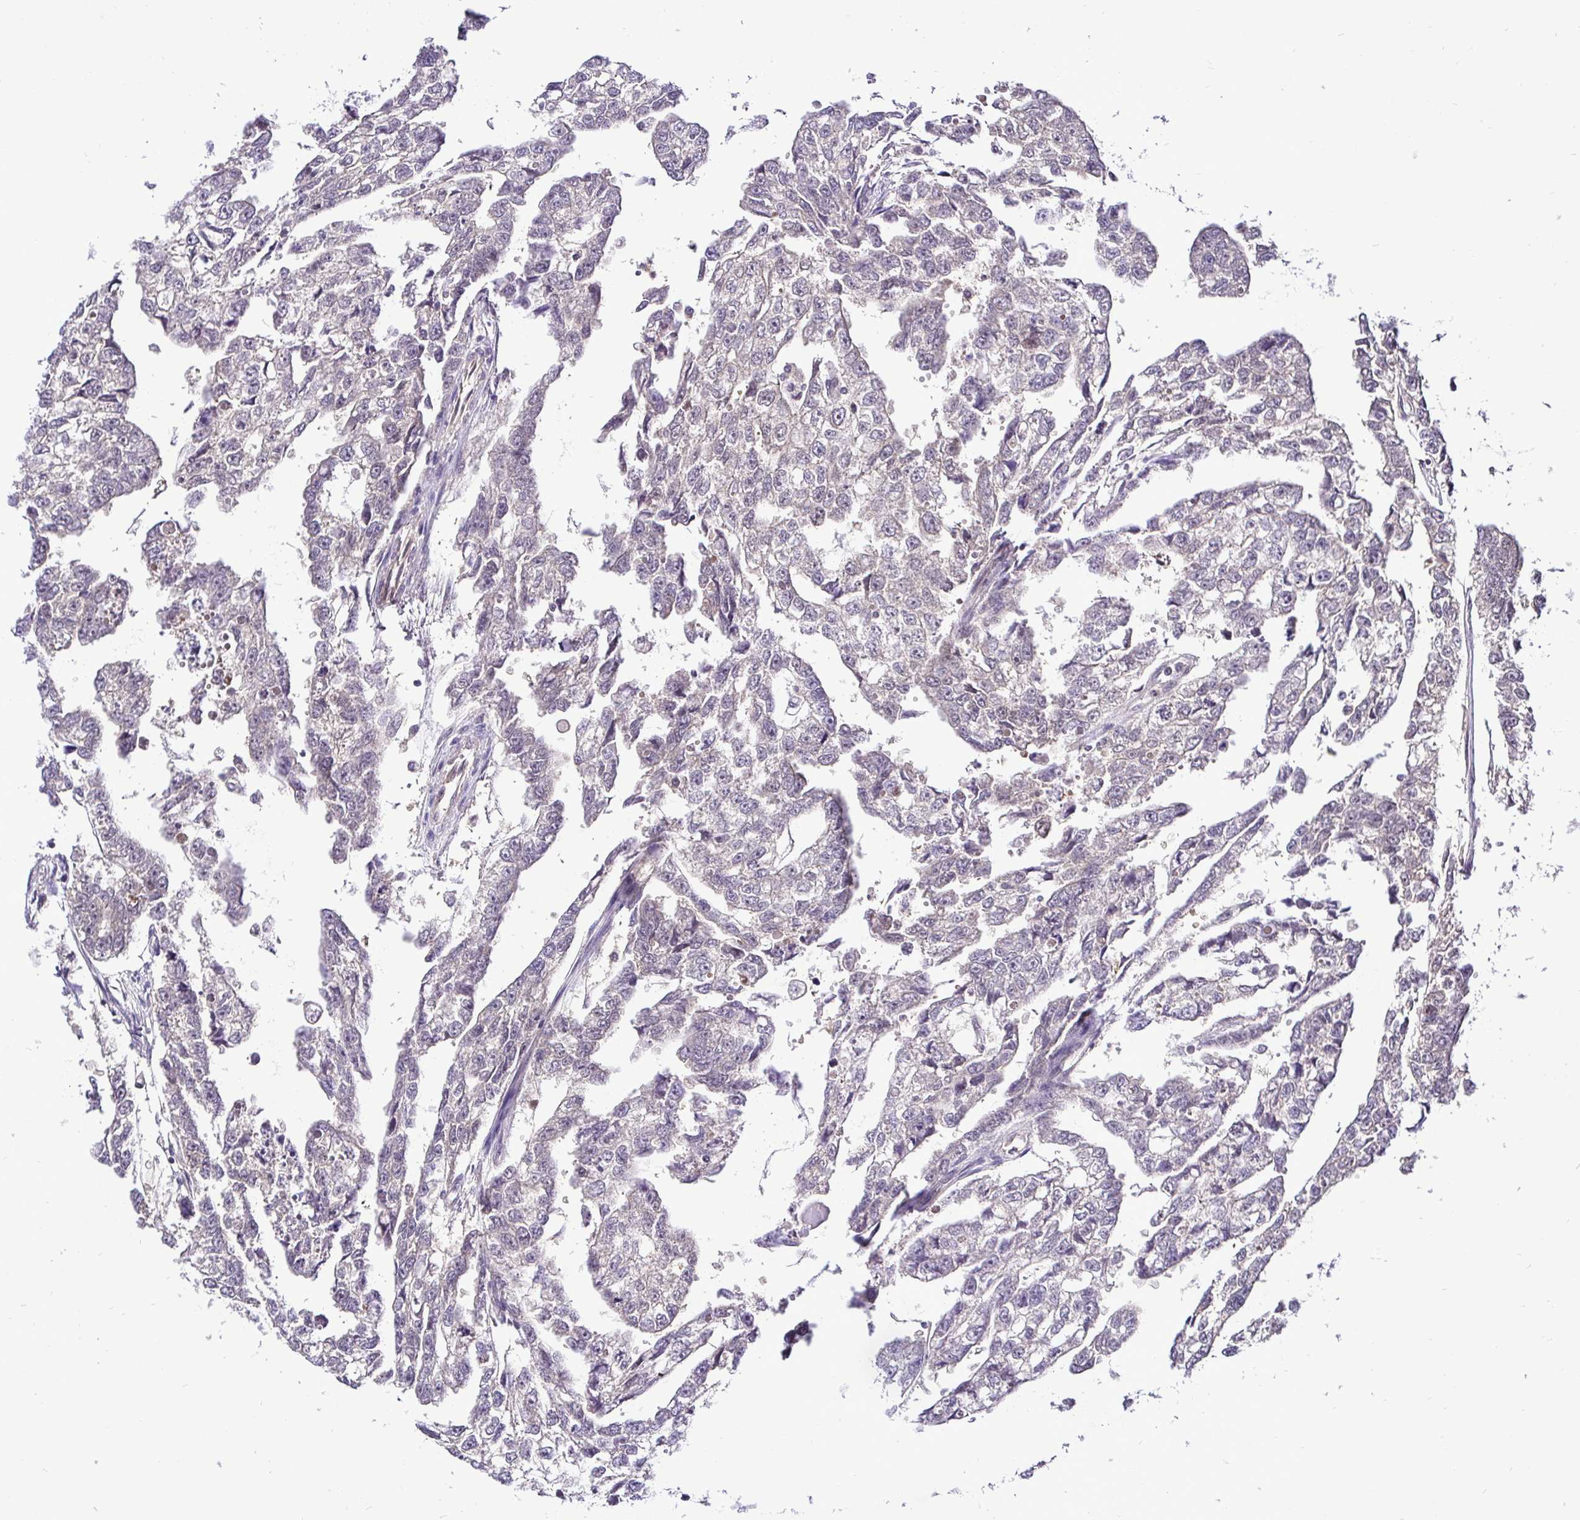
{"staining": {"intensity": "negative", "quantity": "none", "location": "none"}, "tissue": "testis cancer", "cell_type": "Tumor cells", "image_type": "cancer", "snomed": [{"axis": "morphology", "description": "Carcinoma, Embryonal, NOS"}, {"axis": "morphology", "description": "Teratoma, malignant, NOS"}, {"axis": "topography", "description": "Testis"}], "caption": "Image shows no significant protein staining in tumor cells of testis cancer (embryonal carcinoma).", "gene": "UBE2M", "patient": {"sex": "male", "age": 44}}